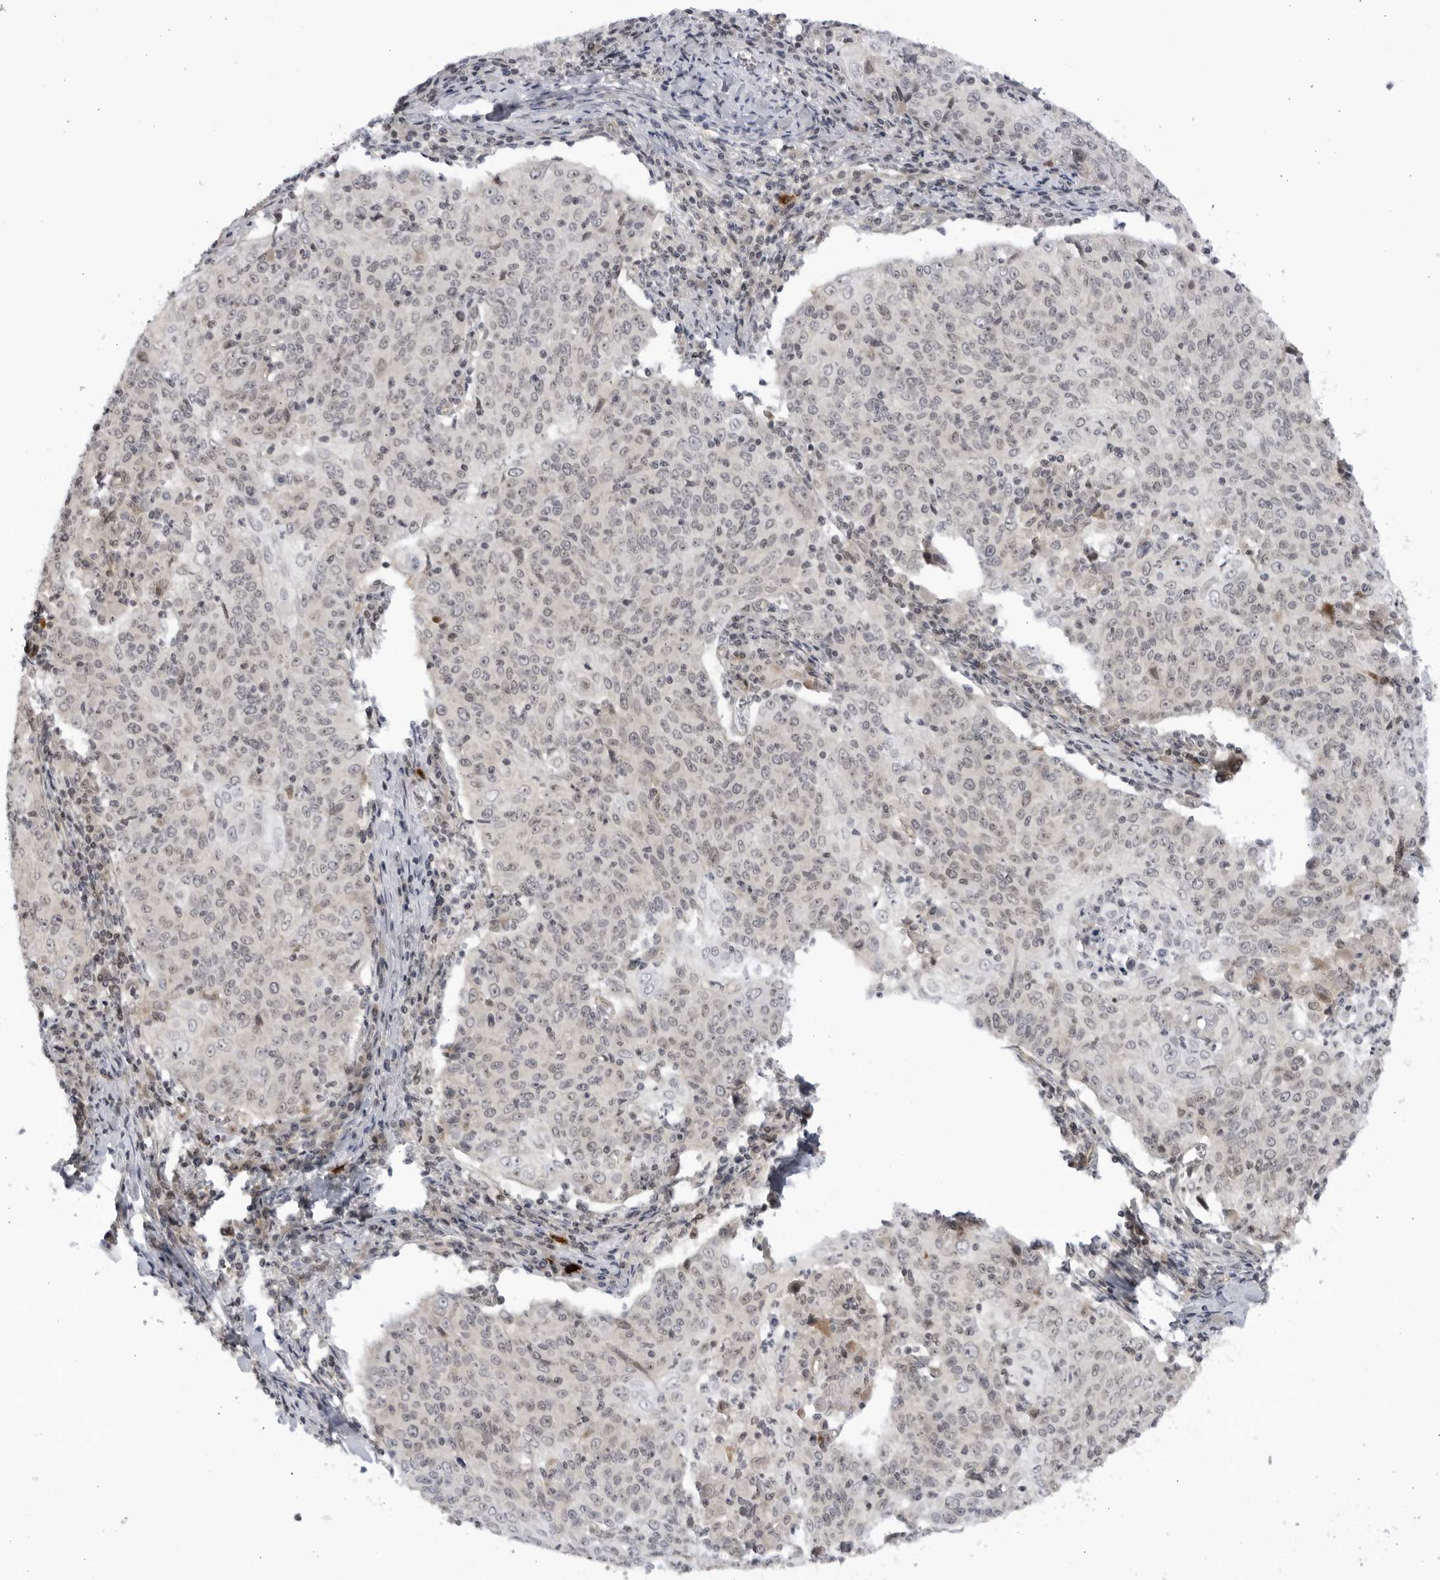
{"staining": {"intensity": "negative", "quantity": "none", "location": "none"}, "tissue": "cervical cancer", "cell_type": "Tumor cells", "image_type": "cancer", "snomed": [{"axis": "morphology", "description": "Squamous cell carcinoma, NOS"}, {"axis": "topography", "description": "Cervix"}], "caption": "DAB immunohistochemical staining of human squamous cell carcinoma (cervical) exhibits no significant staining in tumor cells.", "gene": "CNBD1", "patient": {"sex": "female", "age": 48}}